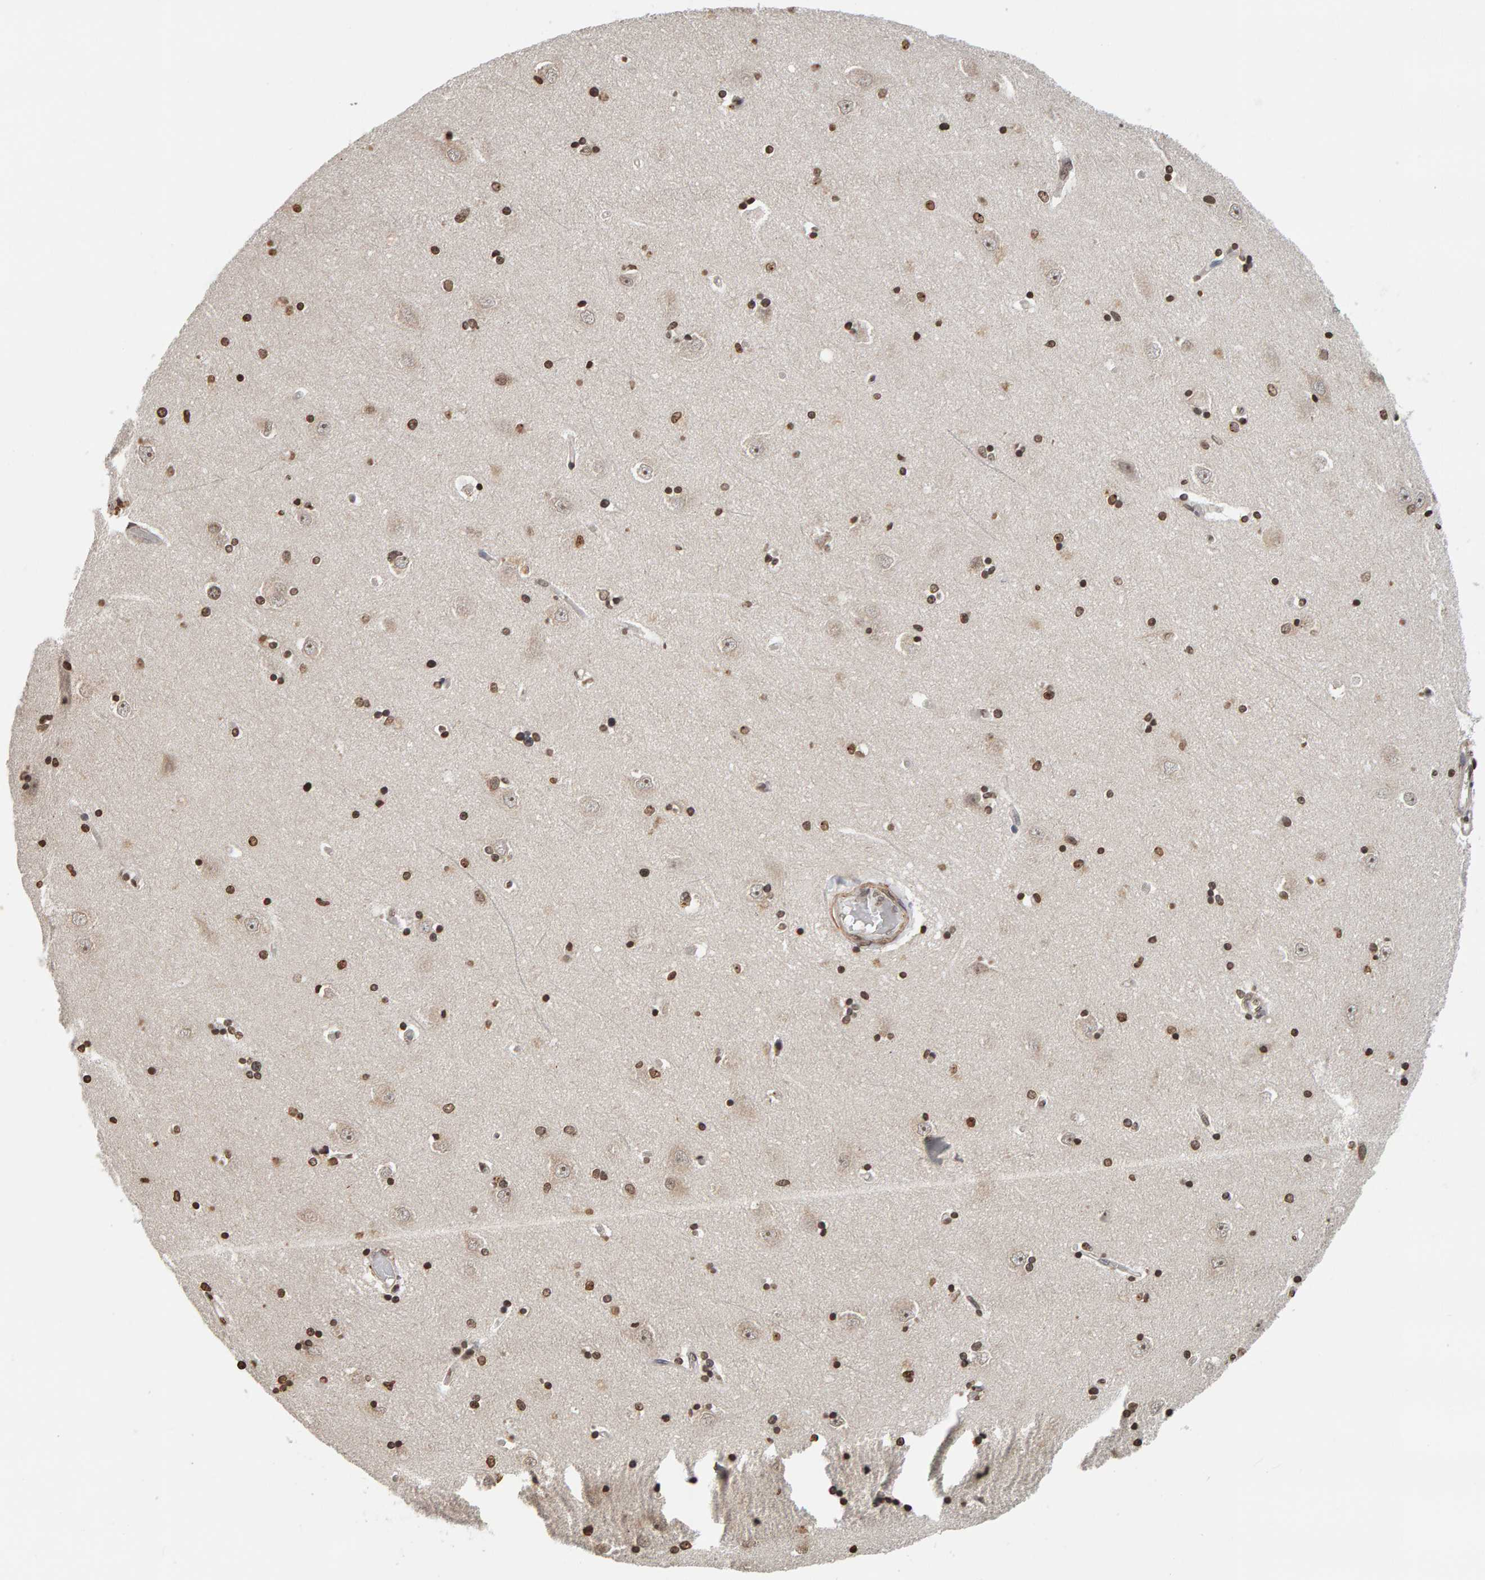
{"staining": {"intensity": "strong", "quantity": ">75%", "location": "nuclear"}, "tissue": "hippocampus", "cell_type": "Glial cells", "image_type": "normal", "snomed": [{"axis": "morphology", "description": "Normal tissue, NOS"}, {"axis": "topography", "description": "Hippocampus"}], "caption": "This image shows benign hippocampus stained with immunohistochemistry (IHC) to label a protein in brown. The nuclear of glial cells show strong positivity for the protein. Nuclei are counter-stained blue.", "gene": "AFF4", "patient": {"sex": "male", "age": 45}}